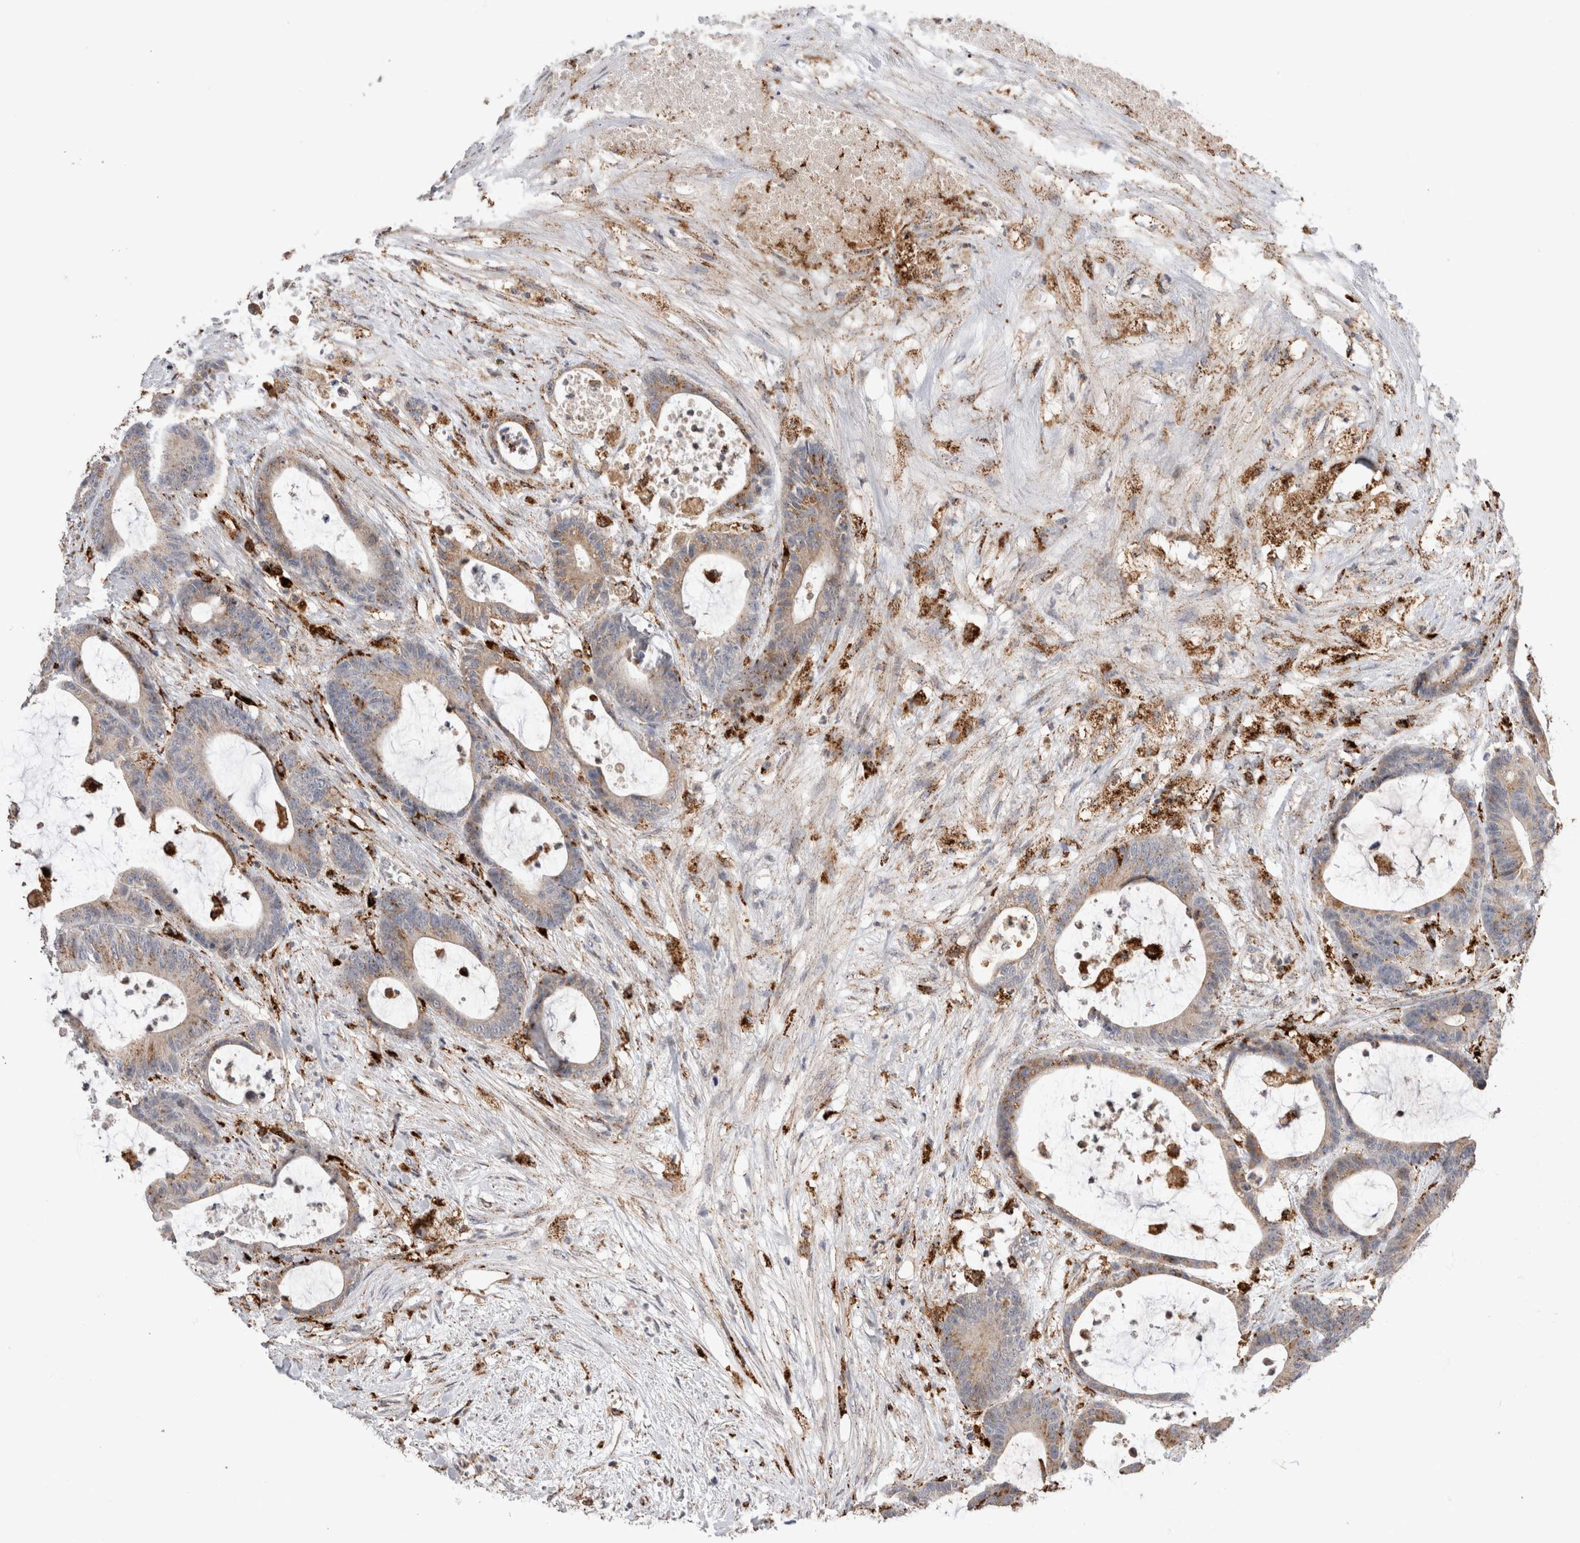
{"staining": {"intensity": "weak", "quantity": ">75%", "location": "cytoplasmic/membranous"}, "tissue": "colorectal cancer", "cell_type": "Tumor cells", "image_type": "cancer", "snomed": [{"axis": "morphology", "description": "Adenocarcinoma, NOS"}, {"axis": "topography", "description": "Colon"}], "caption": "The micrograph shows staining of colorectal cancer, revealing weak cytoplasmic/membranous protein positivity (brown color) within tumor cells.", "gene": "CTSA", "patient": {"sex": "female", "age": 84}}